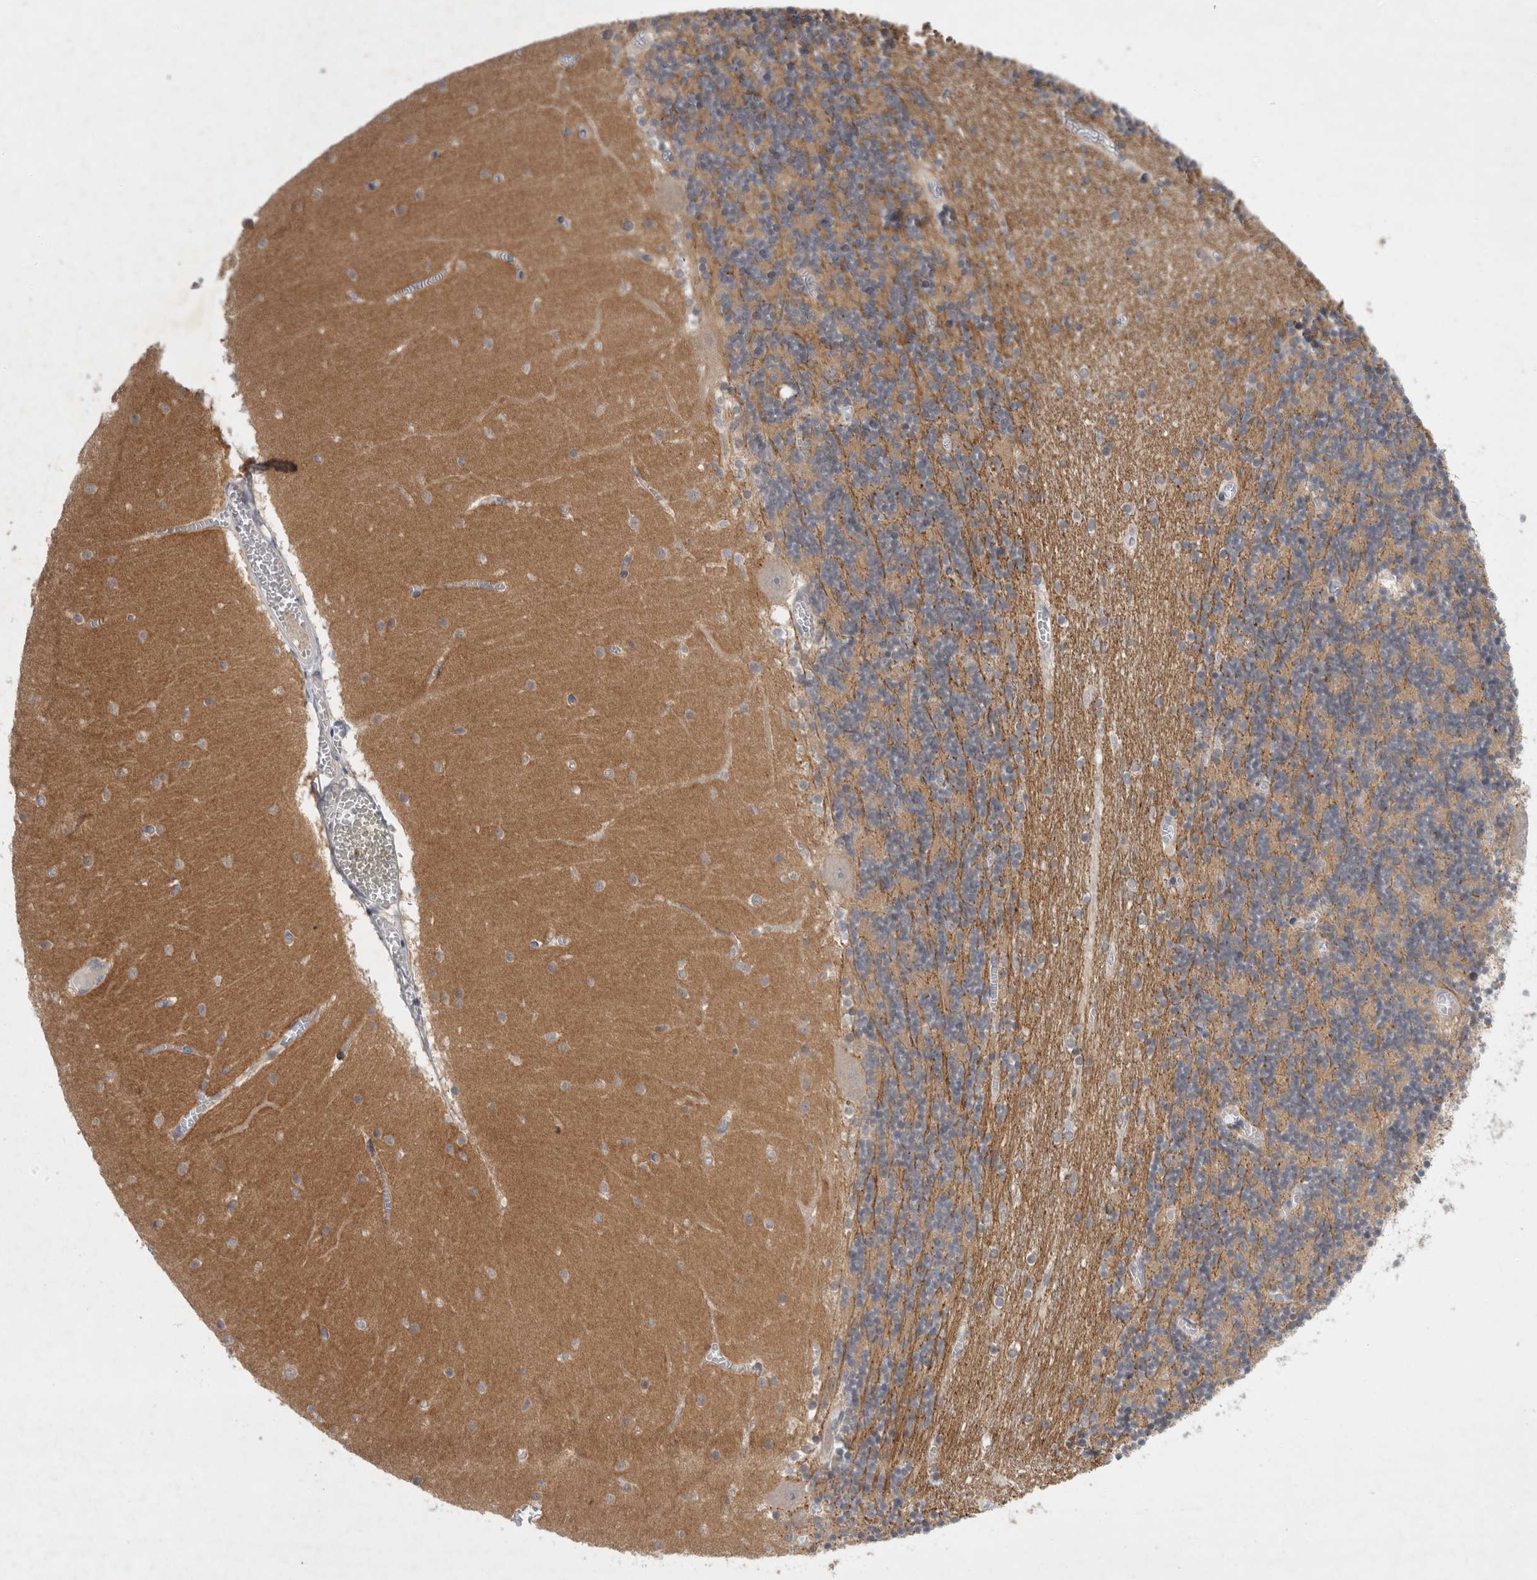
{"staining": {"intensity": "negative", "quantity": "none", "location": "none"}, "tissue": "cerebellum", "cell_type": "Cells in granular layer", "image_type": "normal", "snomed": [{"axis": "morphology", "description": "Normal tissue, NOS"}, {"axis": "topography", "description": "Cerebellum"}], "caption": "This is a image of IHC staining of normal cerebellum, which shows no staining in cells in granular layer. (DAB immunohistochemistry, high magnification).", "gene": "AASDHPPT", "patient": {"sex": "female", "age": 28}}